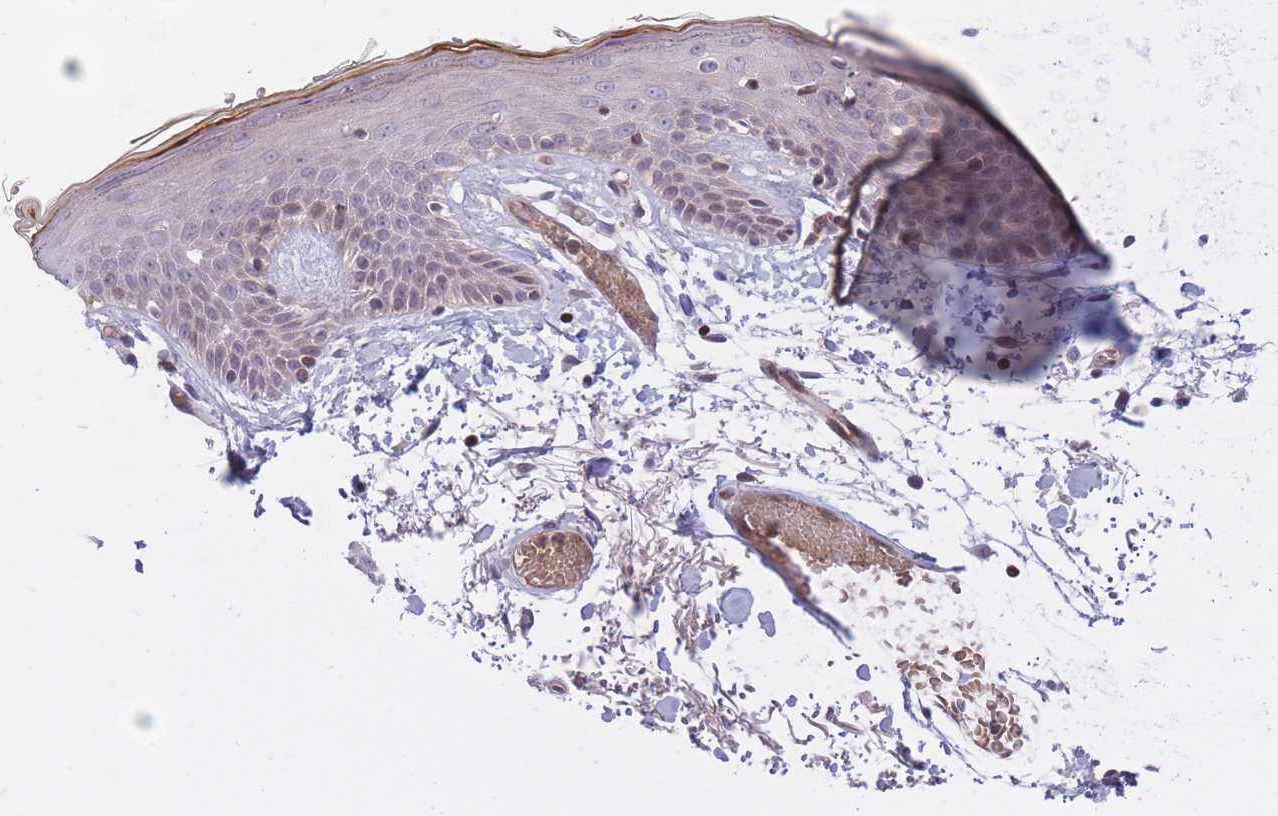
{"staining": {"intensity": "negative", "quantity": "none", "location": "none"}, "tissue": "skin", "cell_type": "Fibroblasts", "image_type": "normal", "snomed": [{"axis": "morphology", "description": "Normal tissue, NOS"}, {"axis": "topography", "description": "Skin"}], "caption": "The micrograph reveals no significant expression in fibroblasts of skin.", "gene": "SLC35F5", "patient": {"sex": "male", "age": 79}}